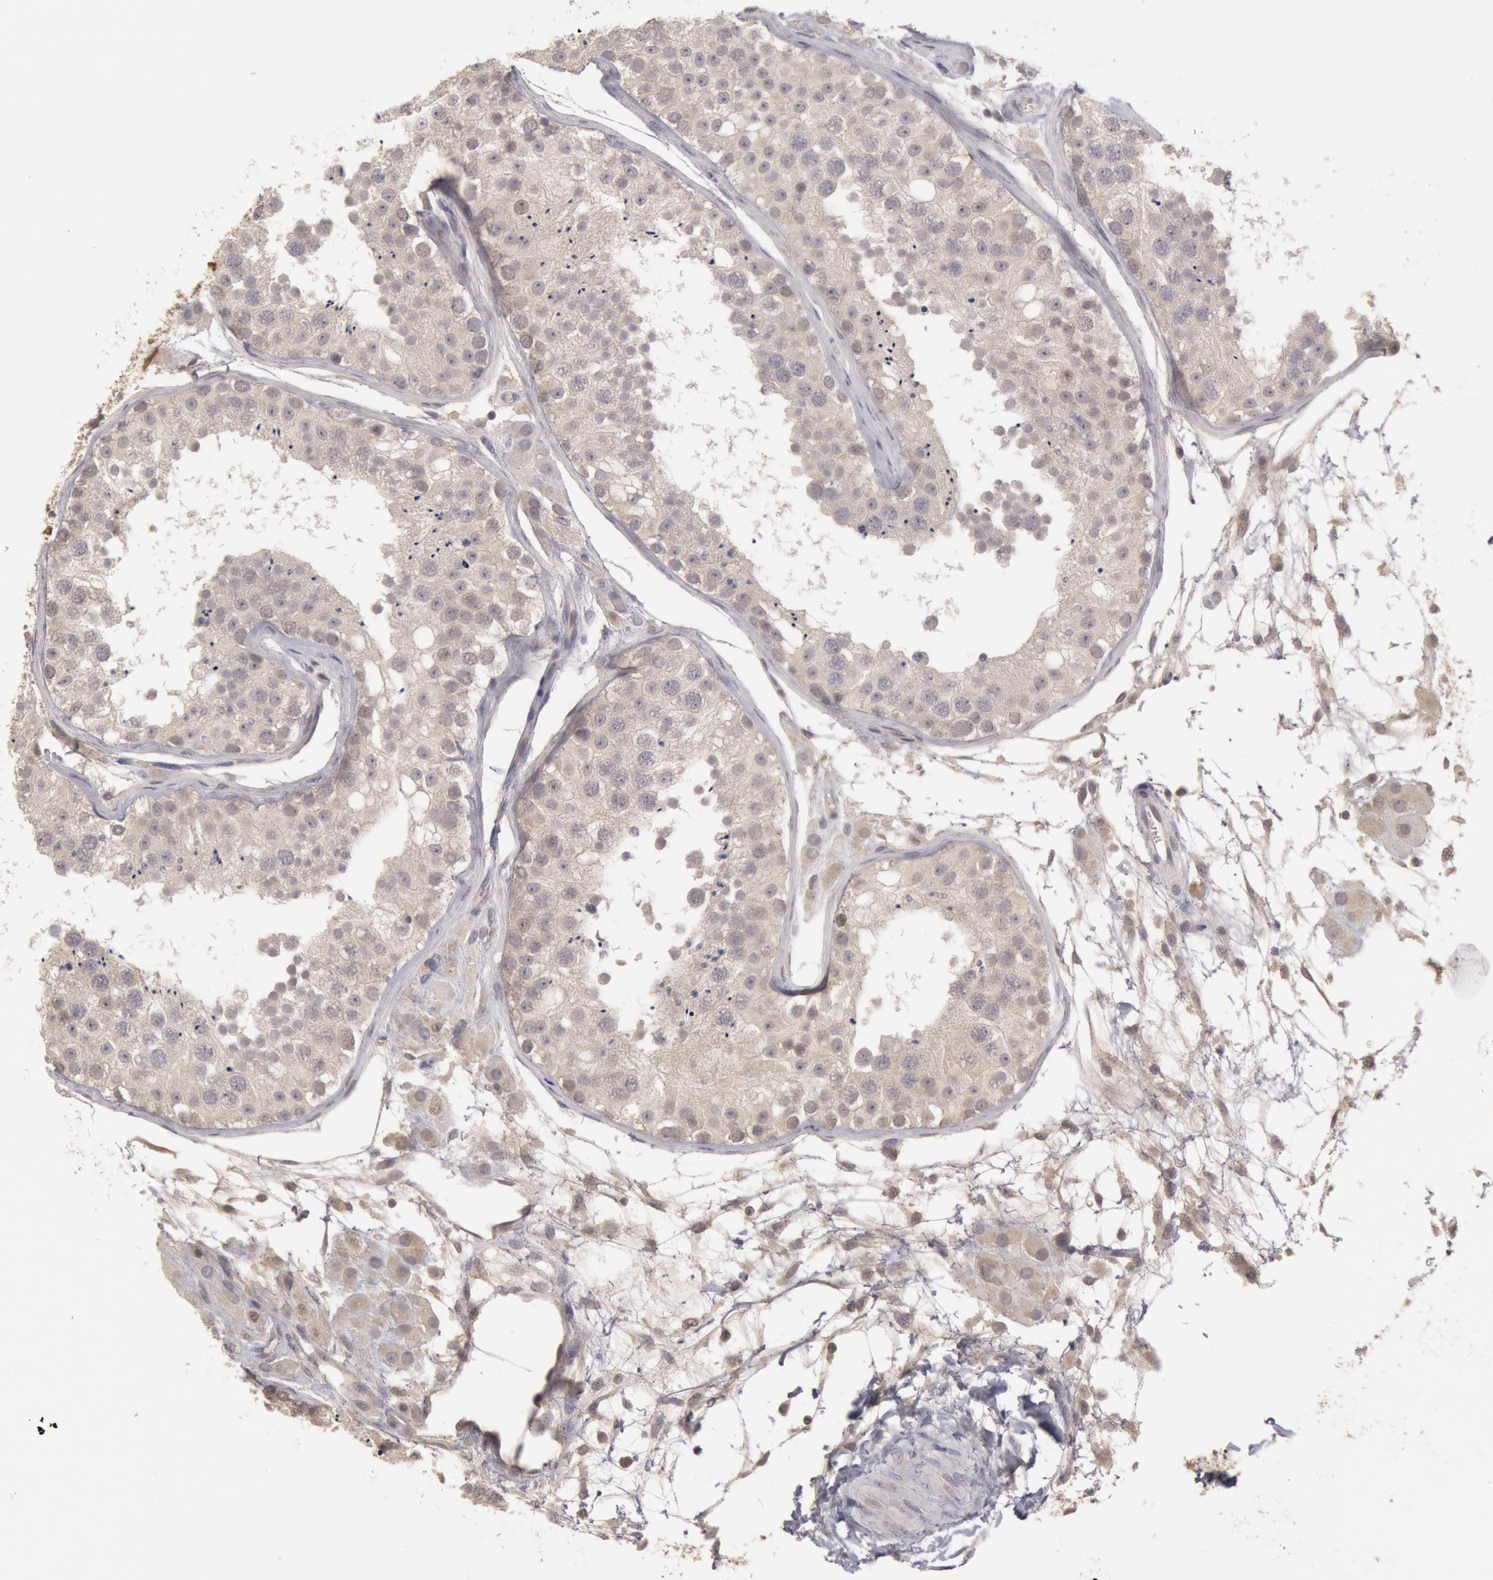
{"staining": {"intensity": "weak", "quantity": "25%-75%", "location": "cytoplasmic/membranous"}, "tissue": "testis", "cell_type": "Cells in seminiferous ducts", "image_type": "normal", "snomed": [{"axis": "morphology", "description": "Normal tissue, NOS"}, {"axis": "topography", "description": "Testis"}], "caption": "A brown stain shows weak cytoplasmic/membranous staining of a protein in cells in seminiferous ducts of benign human testis.", "gene": "ZFP36L1", "patient": {"sex": "male", "age": 26}}